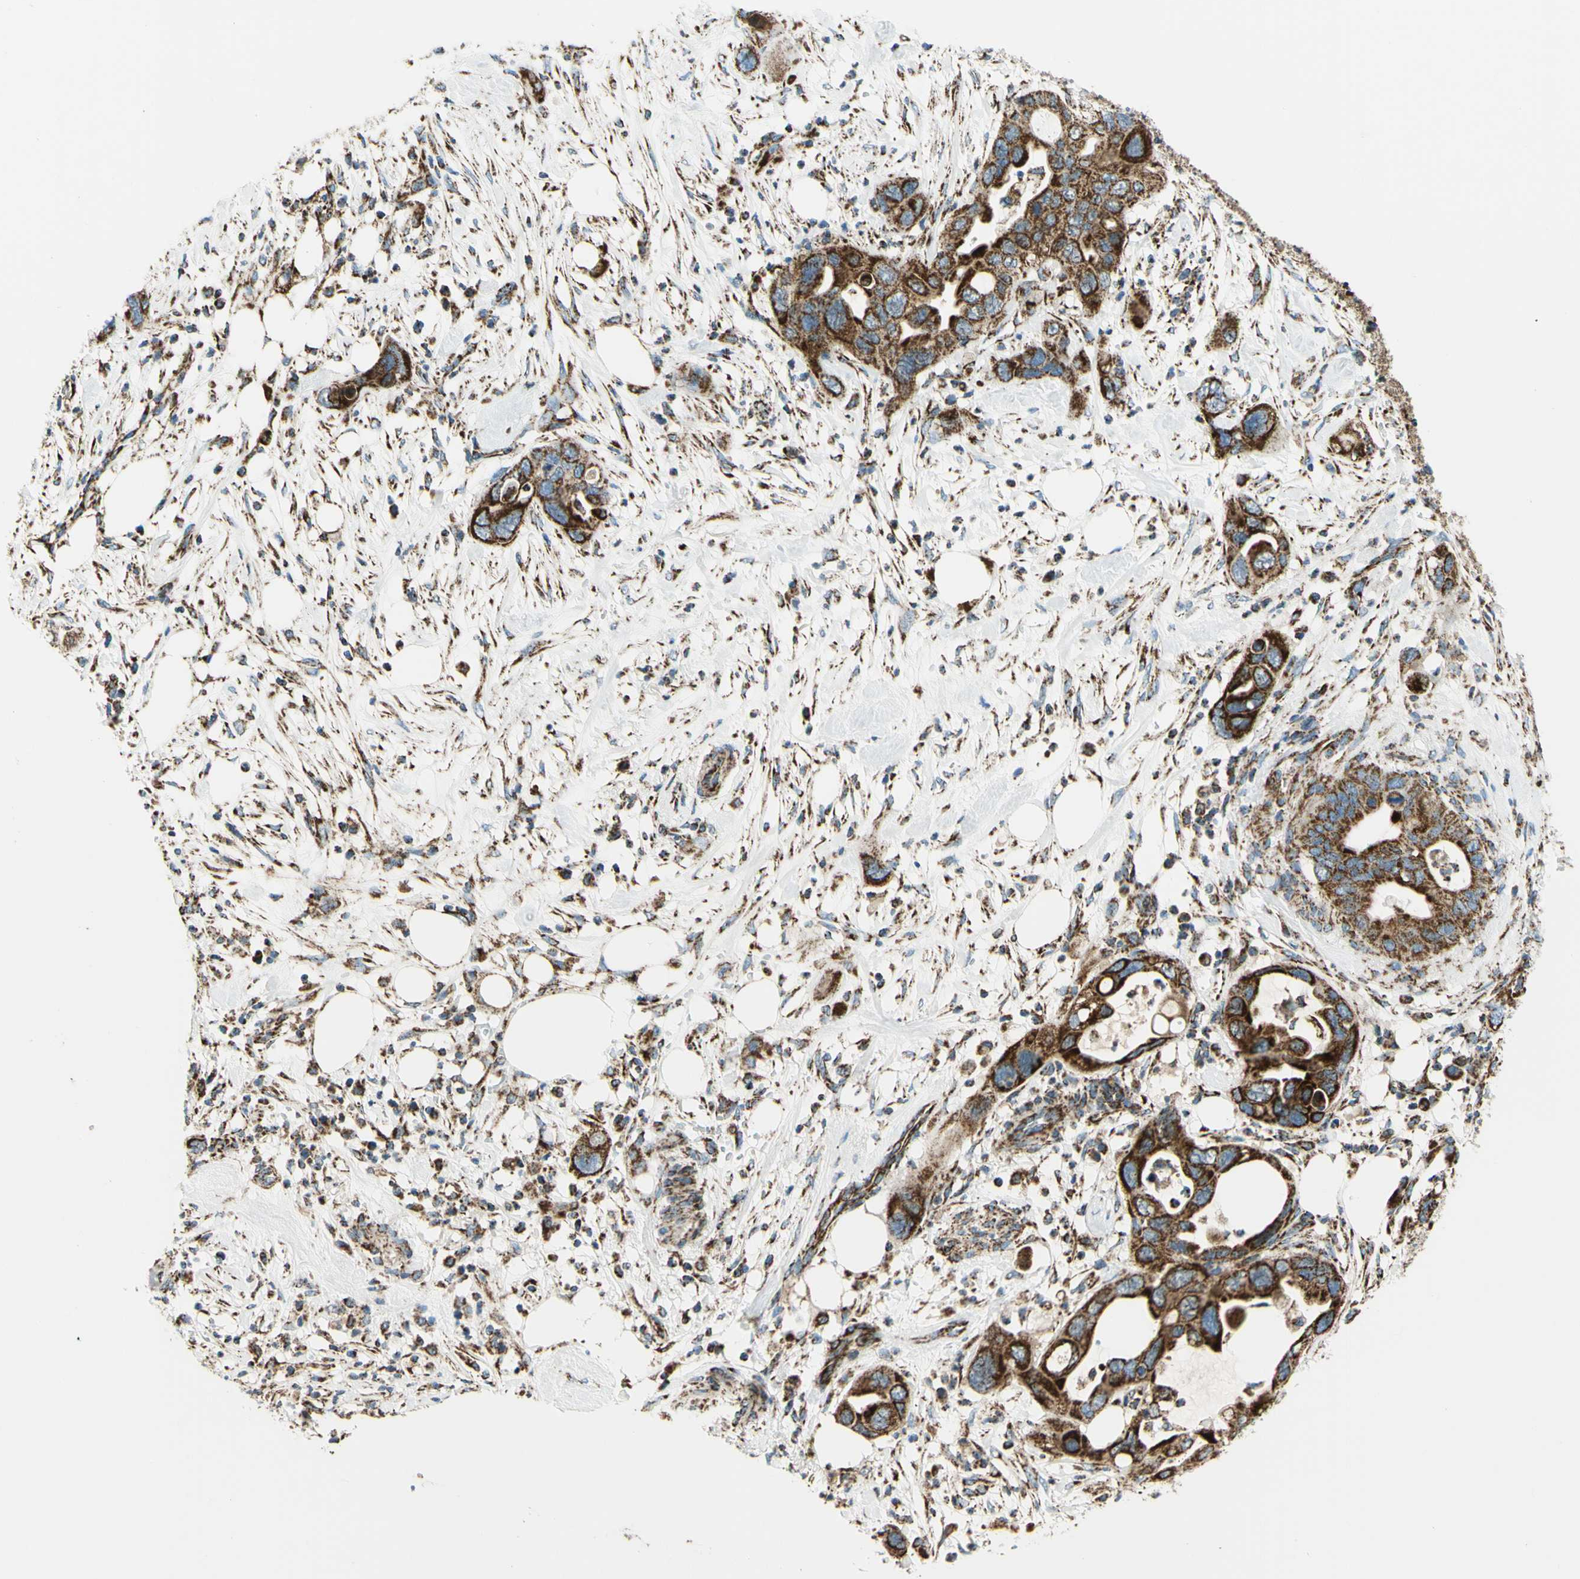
{"staining": {"intensity": "strong", "quantity": ">75%", "location": "cytoplasmic/membranous"}, "tissue": "pancreatic cancer", "cell_type": "Tumor cells", "image_type": "cancer", "snomed": [{"axis": "morphology", "description": "Adenocarcinoma, NOS"}, {"axis": "topography", "description": "Pancreas"}], "caption": "A high-resolution photomicrograph shows IHC staining of adenocarcinoma (pancreatic), which displays strong cytoplasmic/membranous expression in about >75% of tumor cells. (IHC, brightfield microscopy, high magnification).", "gene": "MAVS", "patient": {"sex": "female", "age": 71}}